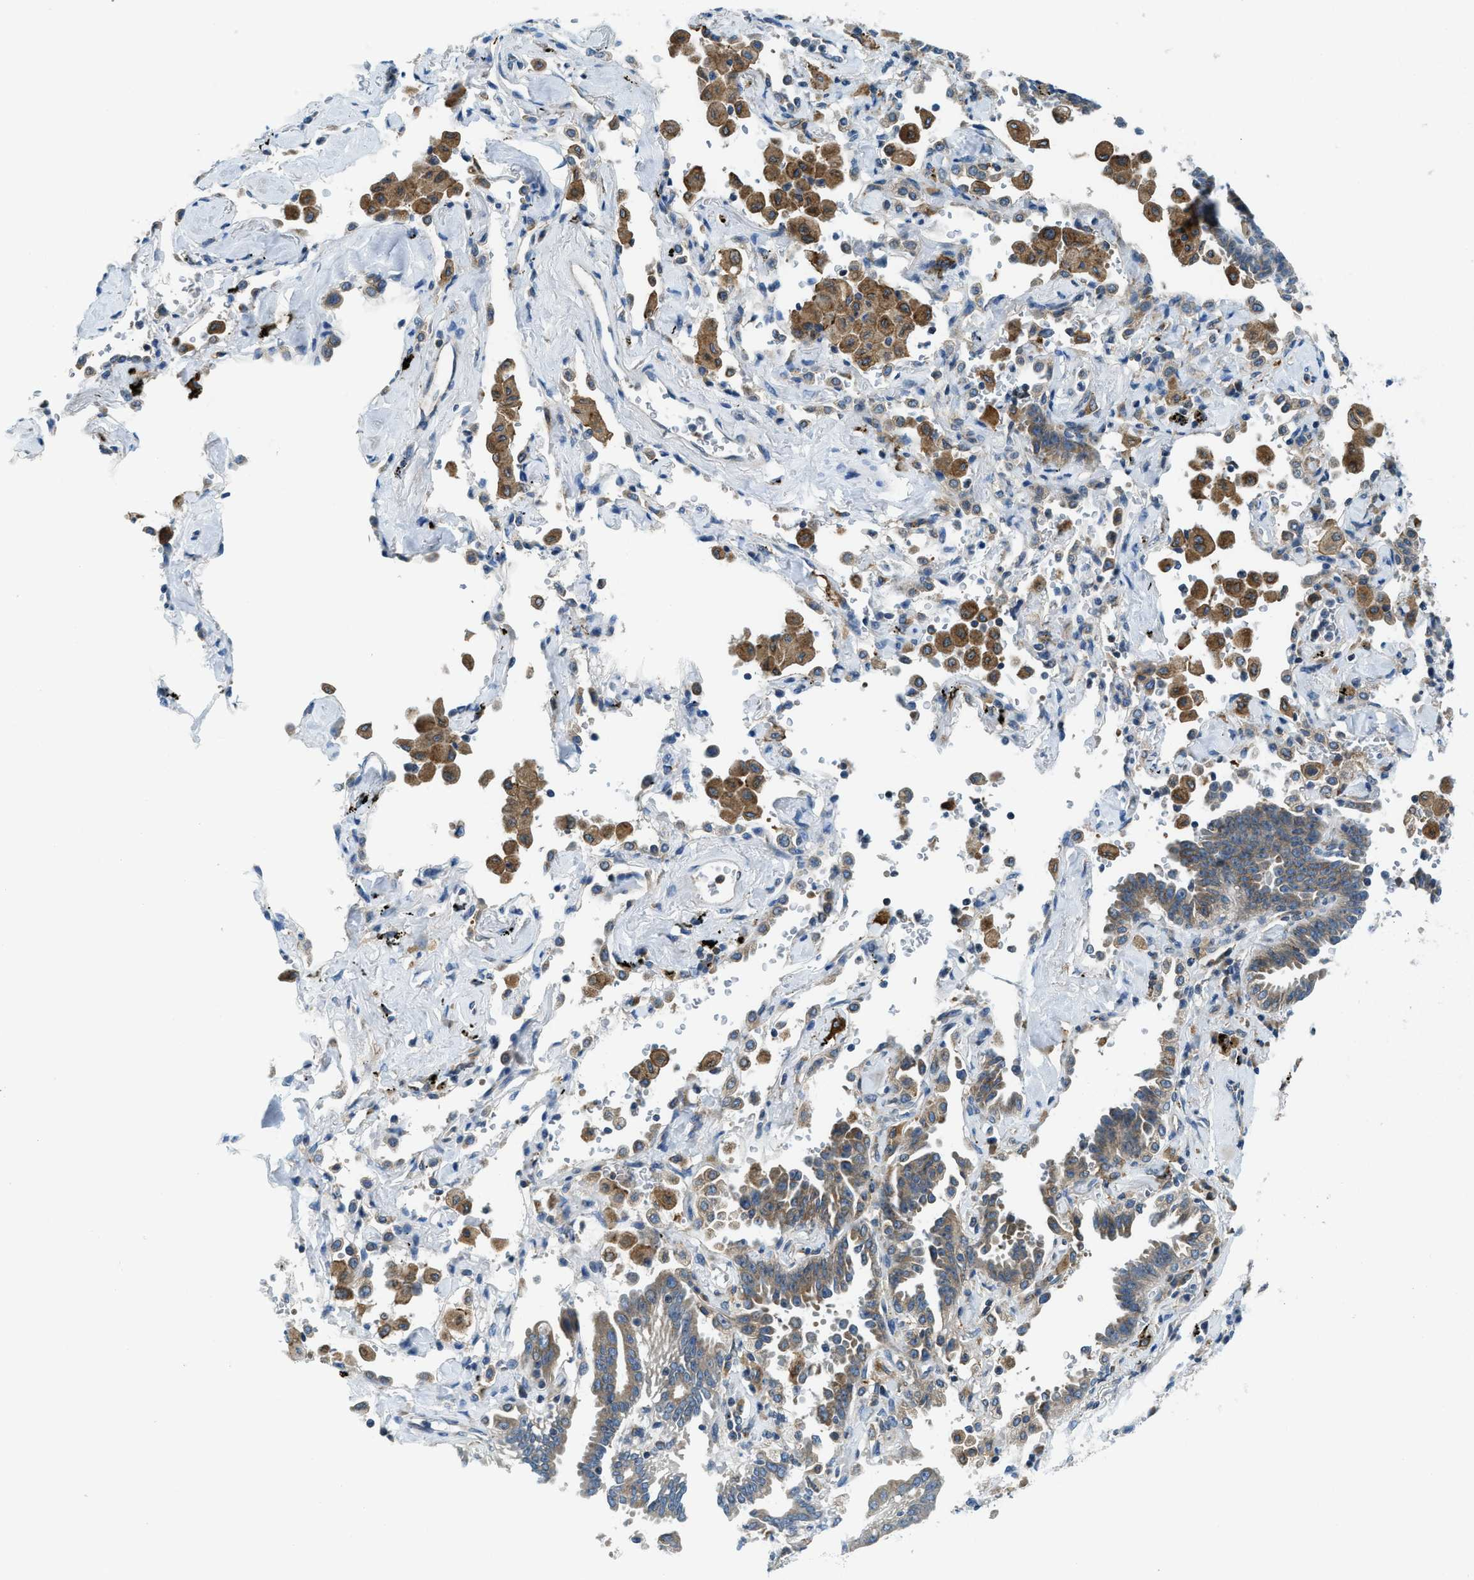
{"staining": {"intensity": "moderate", "quantity": ">75%", "location": "cytoplasmic/membranous"}, "tissue": "lung cancer", "cell_type": "Tumor cells", "image_type": "cancer", "snomed": [{"axis": "morphology", "description": "Adenocarcinoma, NOS"}, {"axis": "topography", "description": "Lung"}], "caption": "Lung adenocarcinoma tissue demonstrates moderate cytoplasmic/membranous positivity in approximately >75% of tumor cells", "gene": "BCAP31", "patient": {"sex": "female", "age": 64}}